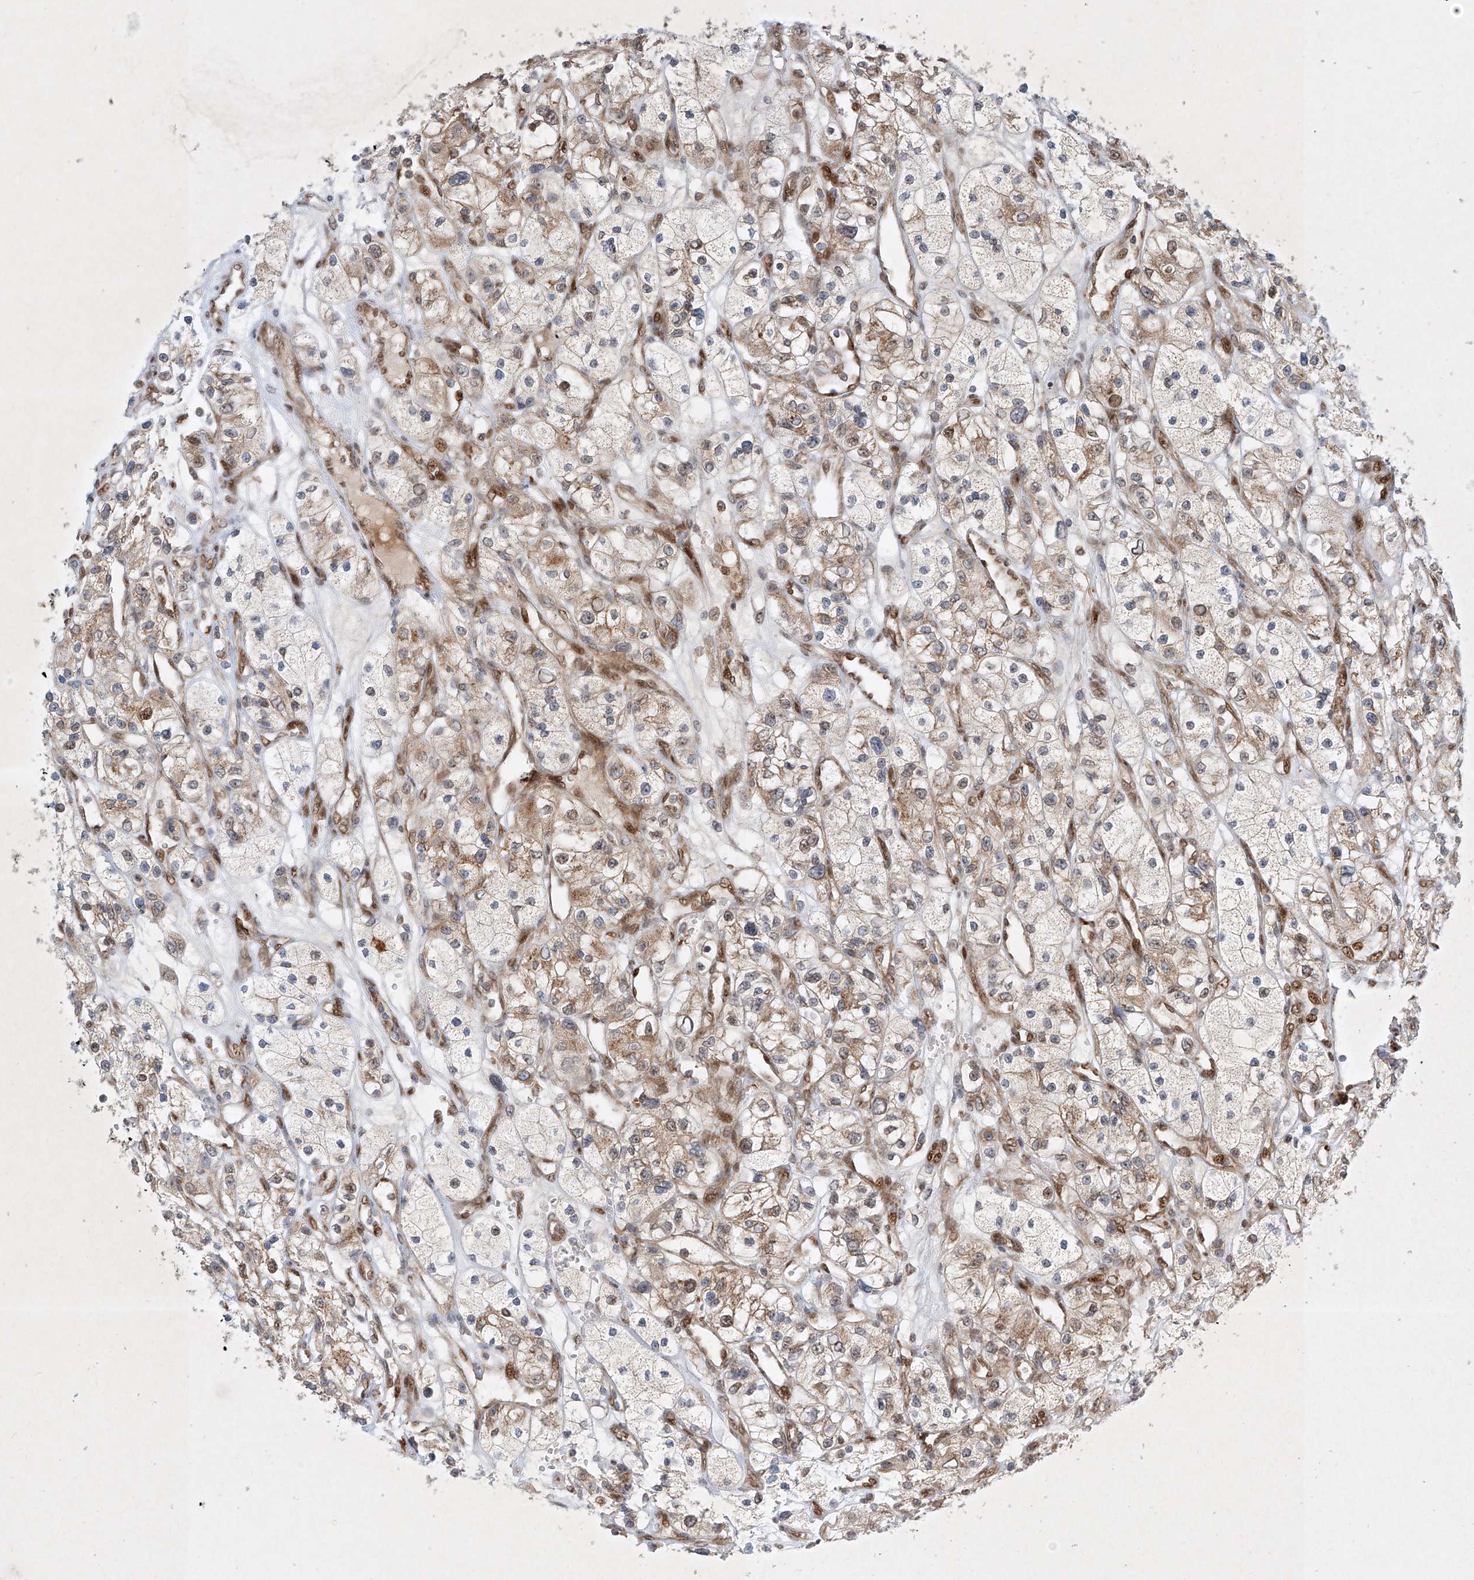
{"staining": {"intensity": "weak", "quantity": ">75%", "location": "cytoplasmic/membranous,nuclear"}, "tissue": "renal cancer", "cell_type": "Tumor cells", "image_type": "cancer", "snomed": [{"axis": "morphology", "description": "Adenocarcinoma, NOS"}, {"axis": "topography", "description": "Kidney"}], "caption": "Renal cancer (adenocarcinoma) stained with a brown dye reveals weak cytoplasmic/membranous and nuclear positive staining in approximately >75% of tumor cells.", "gene": "EPG5", "patient": {"sex": "female", "age": 57}}